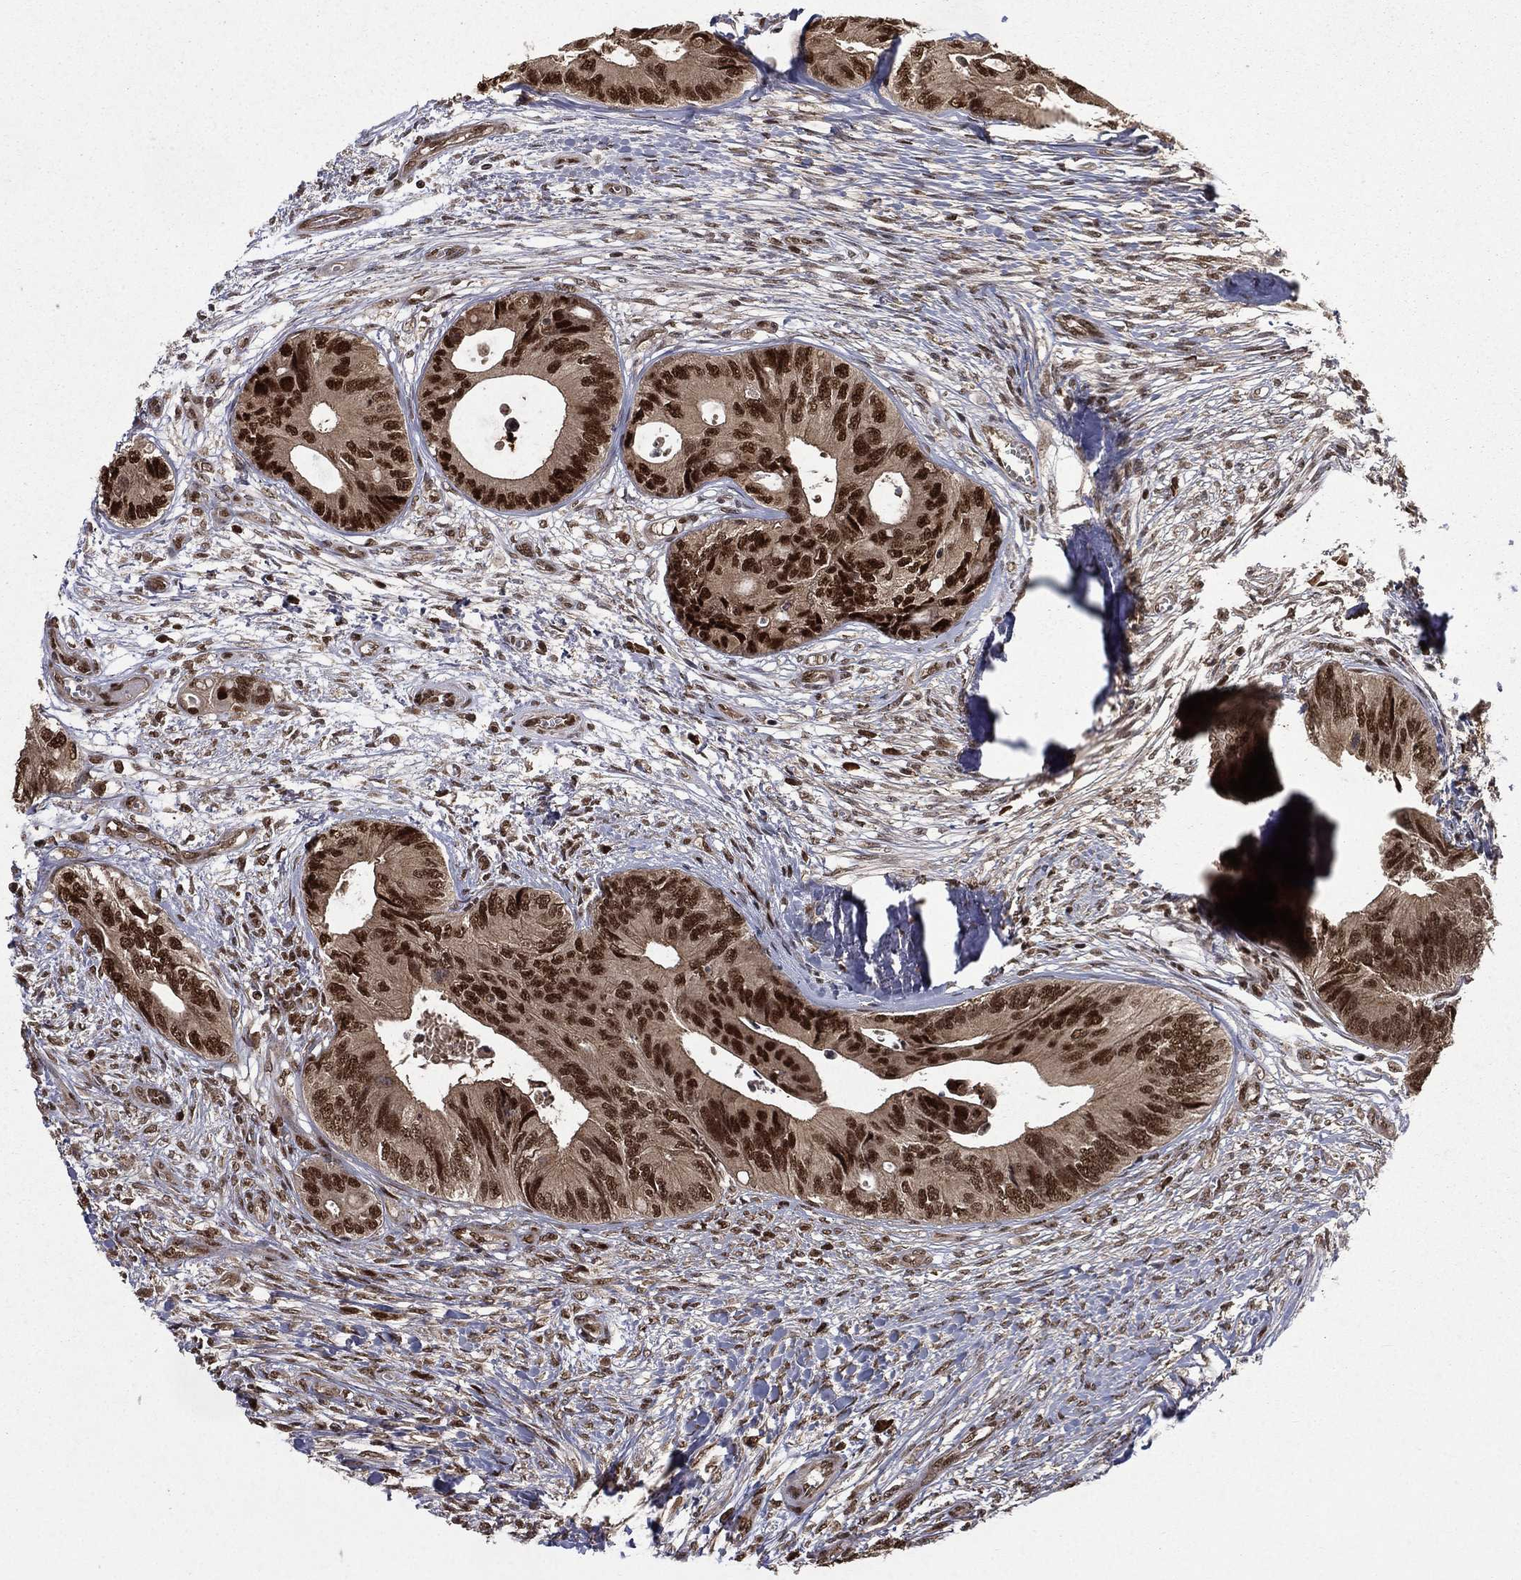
{"staining": {"intensity": "strong", "quantity": ">75%", "location": "nuclear"}, "tissue": "colorectal cancer", "cell_type": "Tumor cells", "image_type": "cancer", "snomed": [{"axis": "morphology", "description": "Normal tissue, NOS"}, {"axis": "morphology", "description": "Adenocarcinoma, NOS"}, {"axis": "topography", "description": "Colon"}], "caption": "Colorectal adenocarcinoma stained with DAB IHC displays high levels of strong nuclear staining in about >75% of tumor cells.", "gene": "JMJD6", "patient": {"sex": "male", "age": 65}}